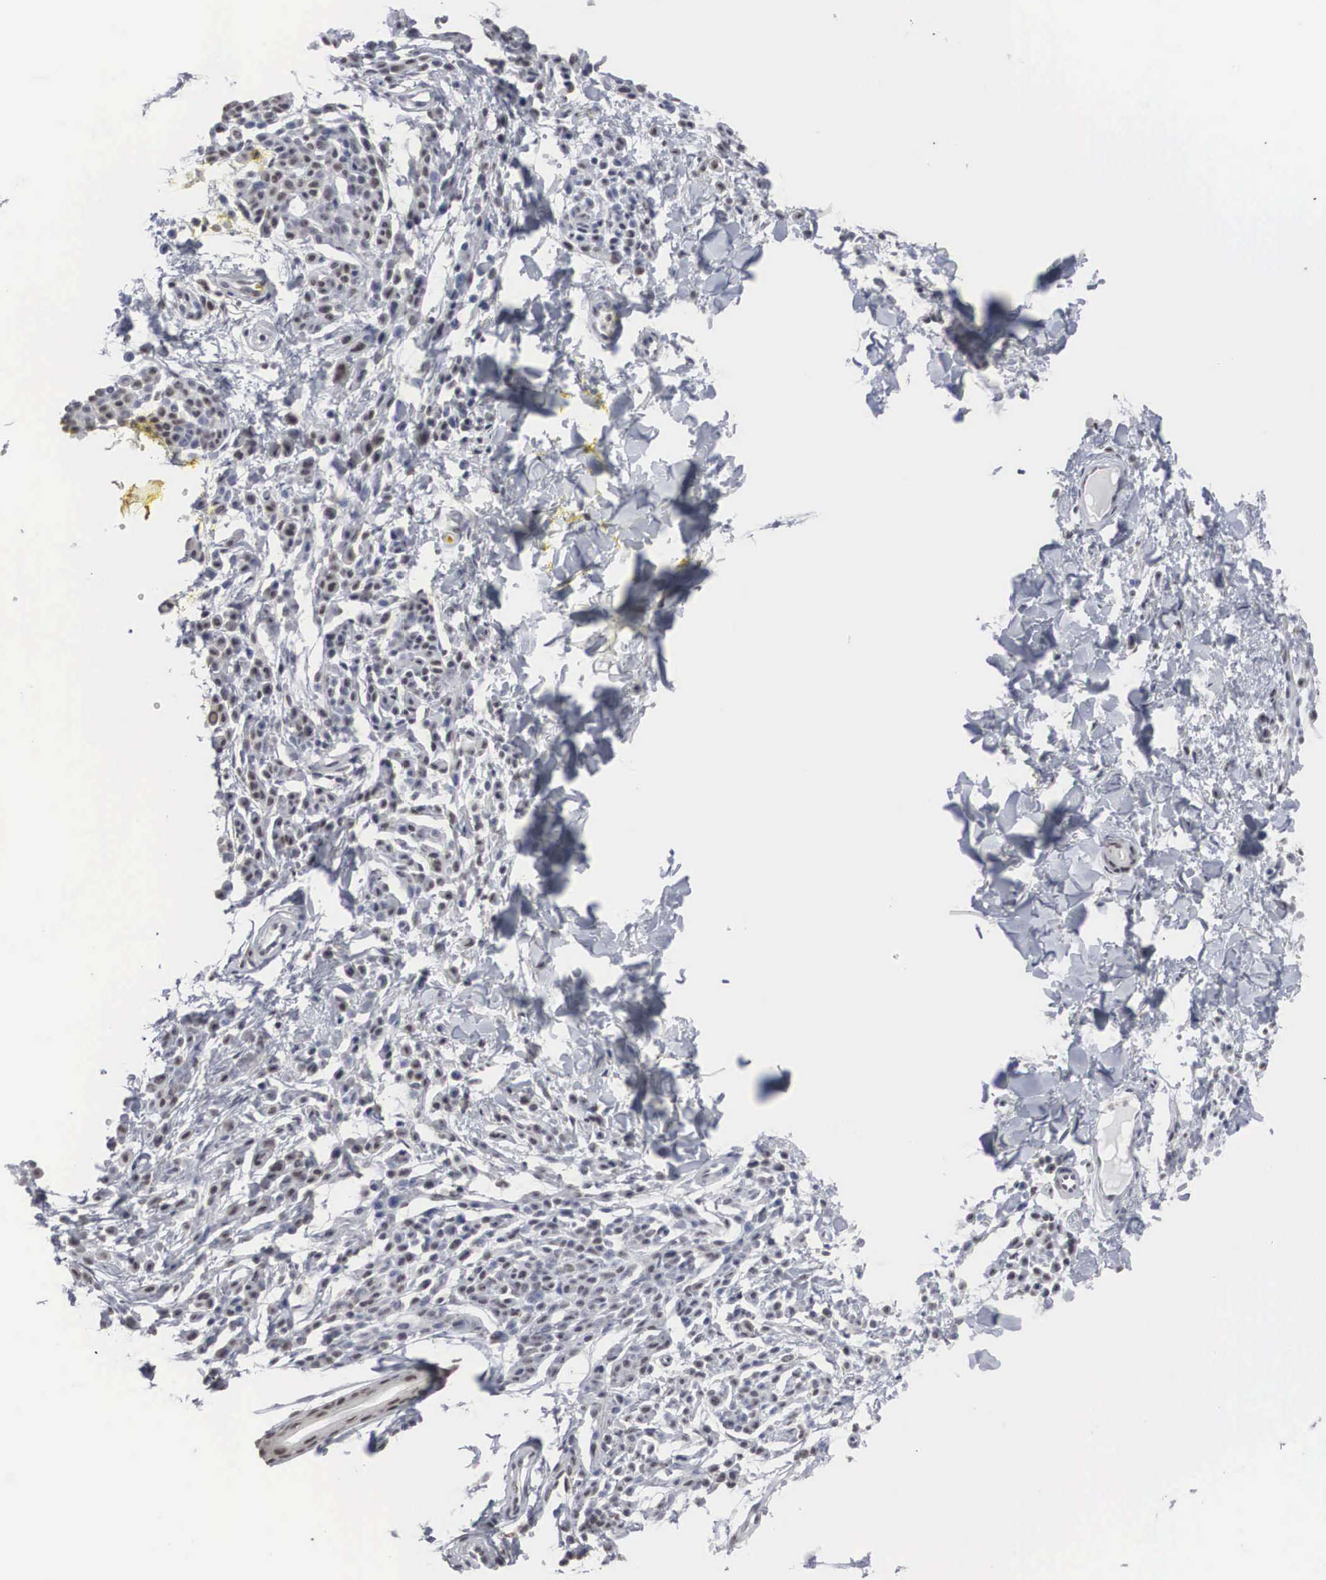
{"staining": {"intensity": "negative", "quantity": "none", "location": "none"}, "tissue": "melanoma", "cell_type": "Tumor cells", "image_type": "cancer", "snomed": [{"axis": "morphology", "description": "Malignant melanoma, NOS"}, {"axis": "topography", "description": "Skin"}], "caption": "Immunohistochemistry micrograph of melanoma stained for a protein (brown), which reveals no expression in tumor cells.", "gene": "AUTS2", "patient": {"sex": "female", "age": 52}}